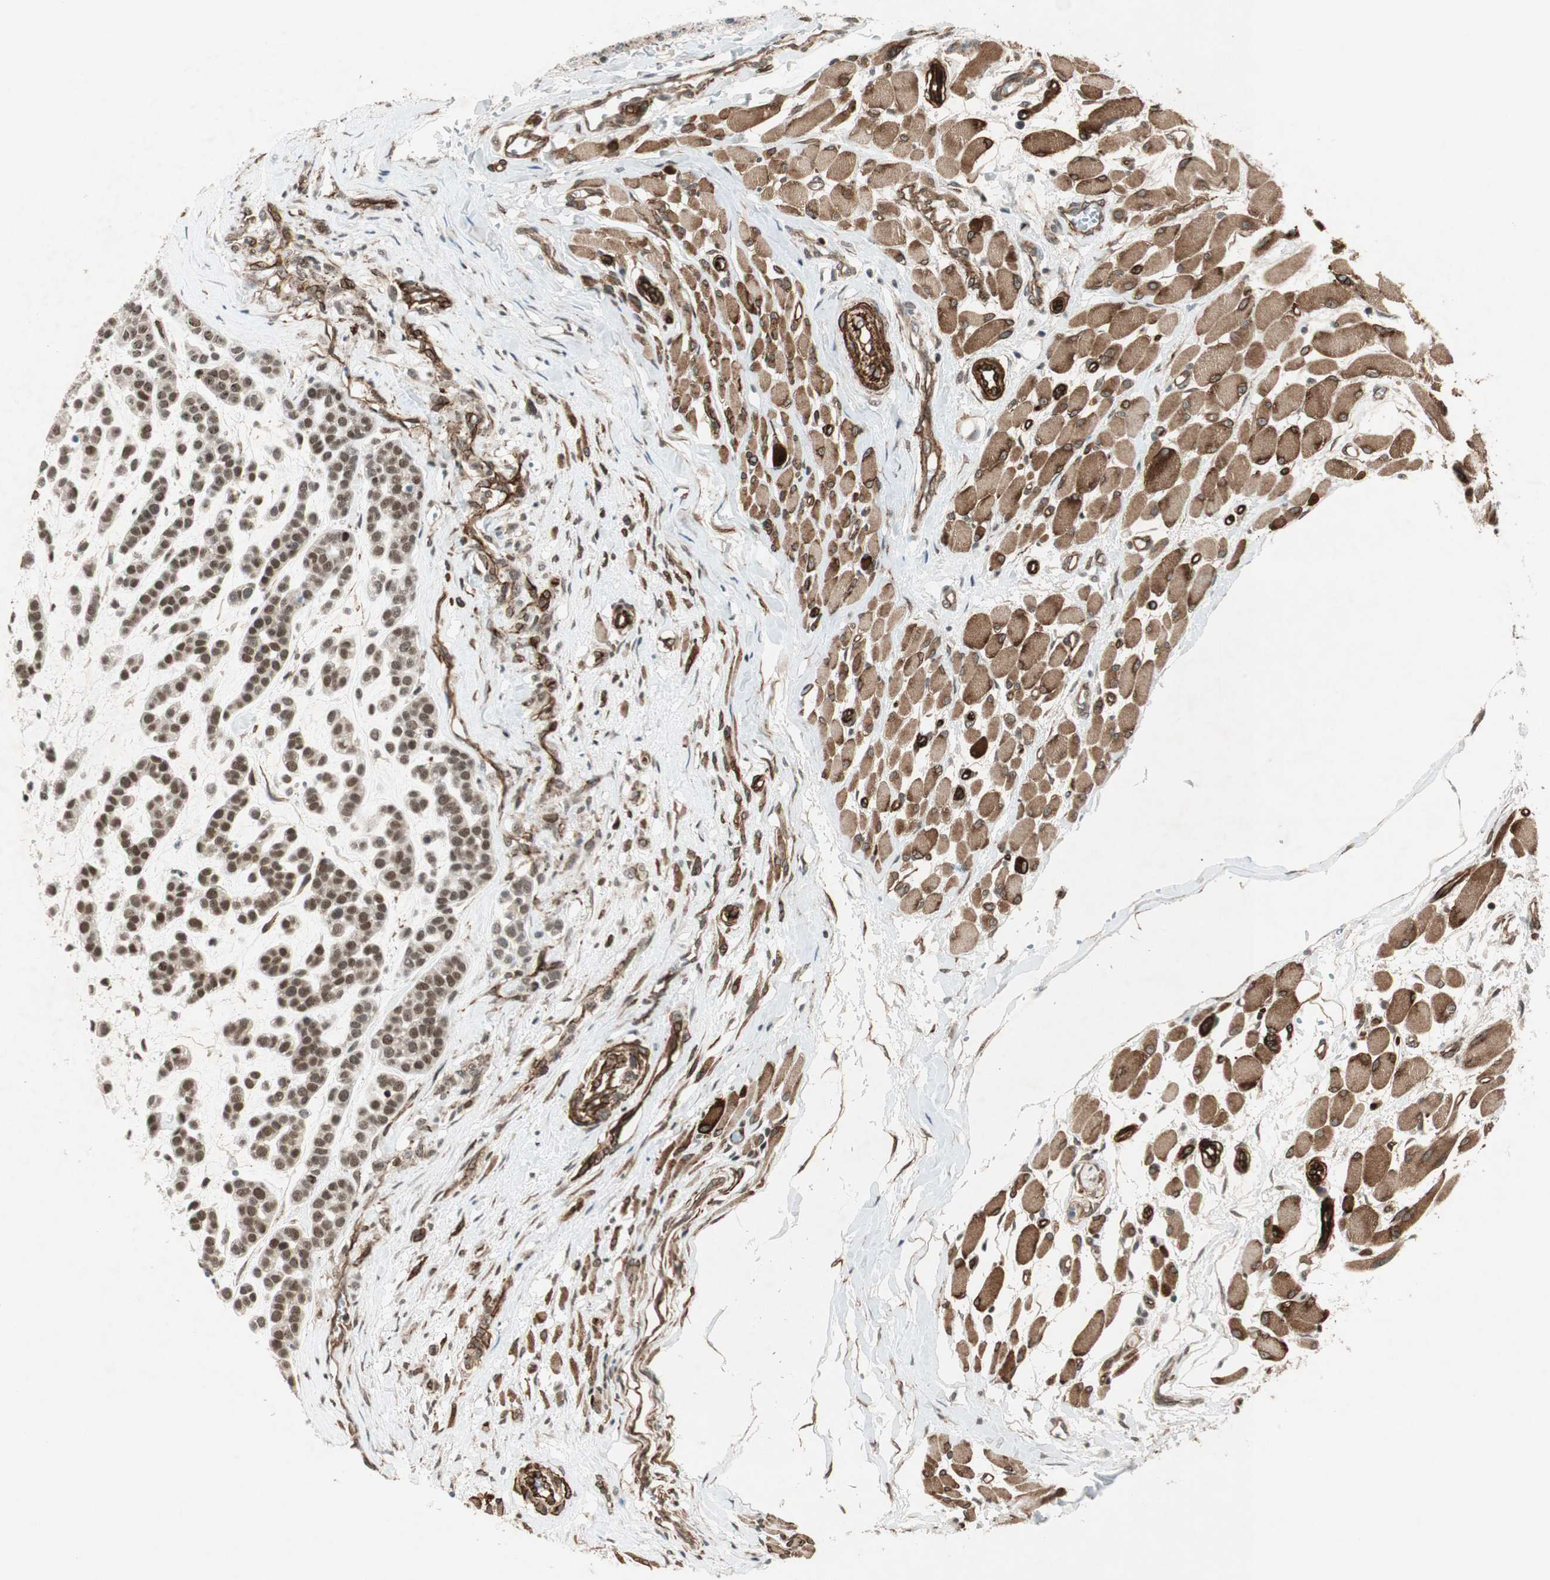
{"staining": {"intensity": "strong", "quantity": ">75%", "location": "nuclear"}, "tissue": "head and neck cancer", "cell_type": "Tumor cells", "image_type": "cancer", "snomed": [{"axis": "morphology", "description": "Adenocarcinoma, NOS"}, {"axis": "morphology", "description": "Adenoma, NOS"}, {"axis": "topography", "description": "Head-Neck"}], "caption": "Adenoma (head and neck) was stained to show a protein in brown. There is high levels of strong nuclear positivity in approximately >75% of tumor cells.", "gene": "CDK19", "patient": {"sex": "female", "age": 55}}